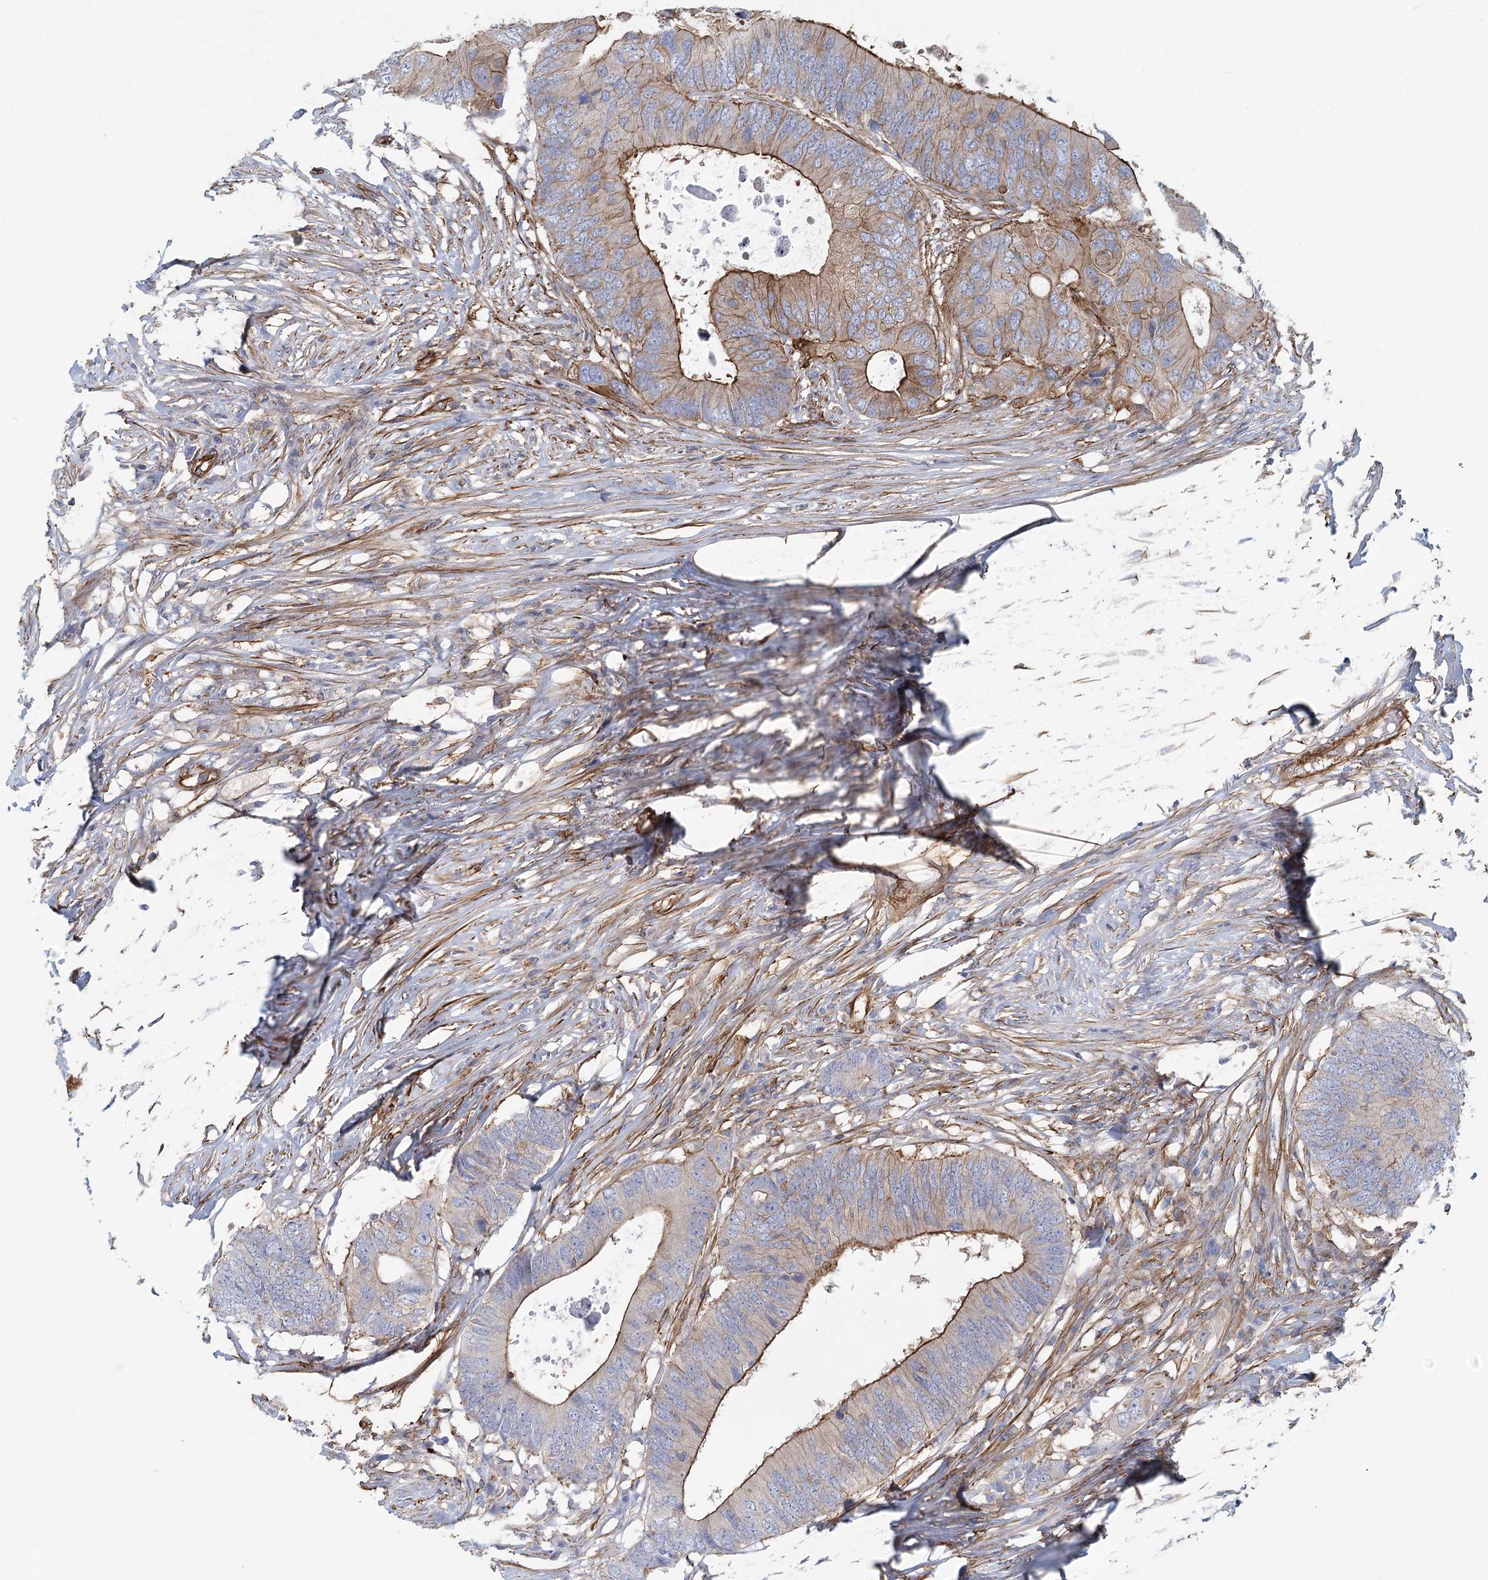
{"staining": {"intensity": "moderate", "quantity": "25%-75%", "location": "cytoplasmic/membranous"}, "tissue": "colorectal cancer", "cell_type": "Tumor cells", "image_type": "cancer", "snomed": [{"axis": "morphology", "description": "Adenocarcinoma, NOS"}, {"axis": "topography", "description": "Colon"}], "caption": "Adenocarcinoma (colorectal) stained for a protein reveals moderate cytoplasmic/membranous positivity in tumor cells.", "gene": "IFT46", "patient": {"sex": "male", "age": 71}}